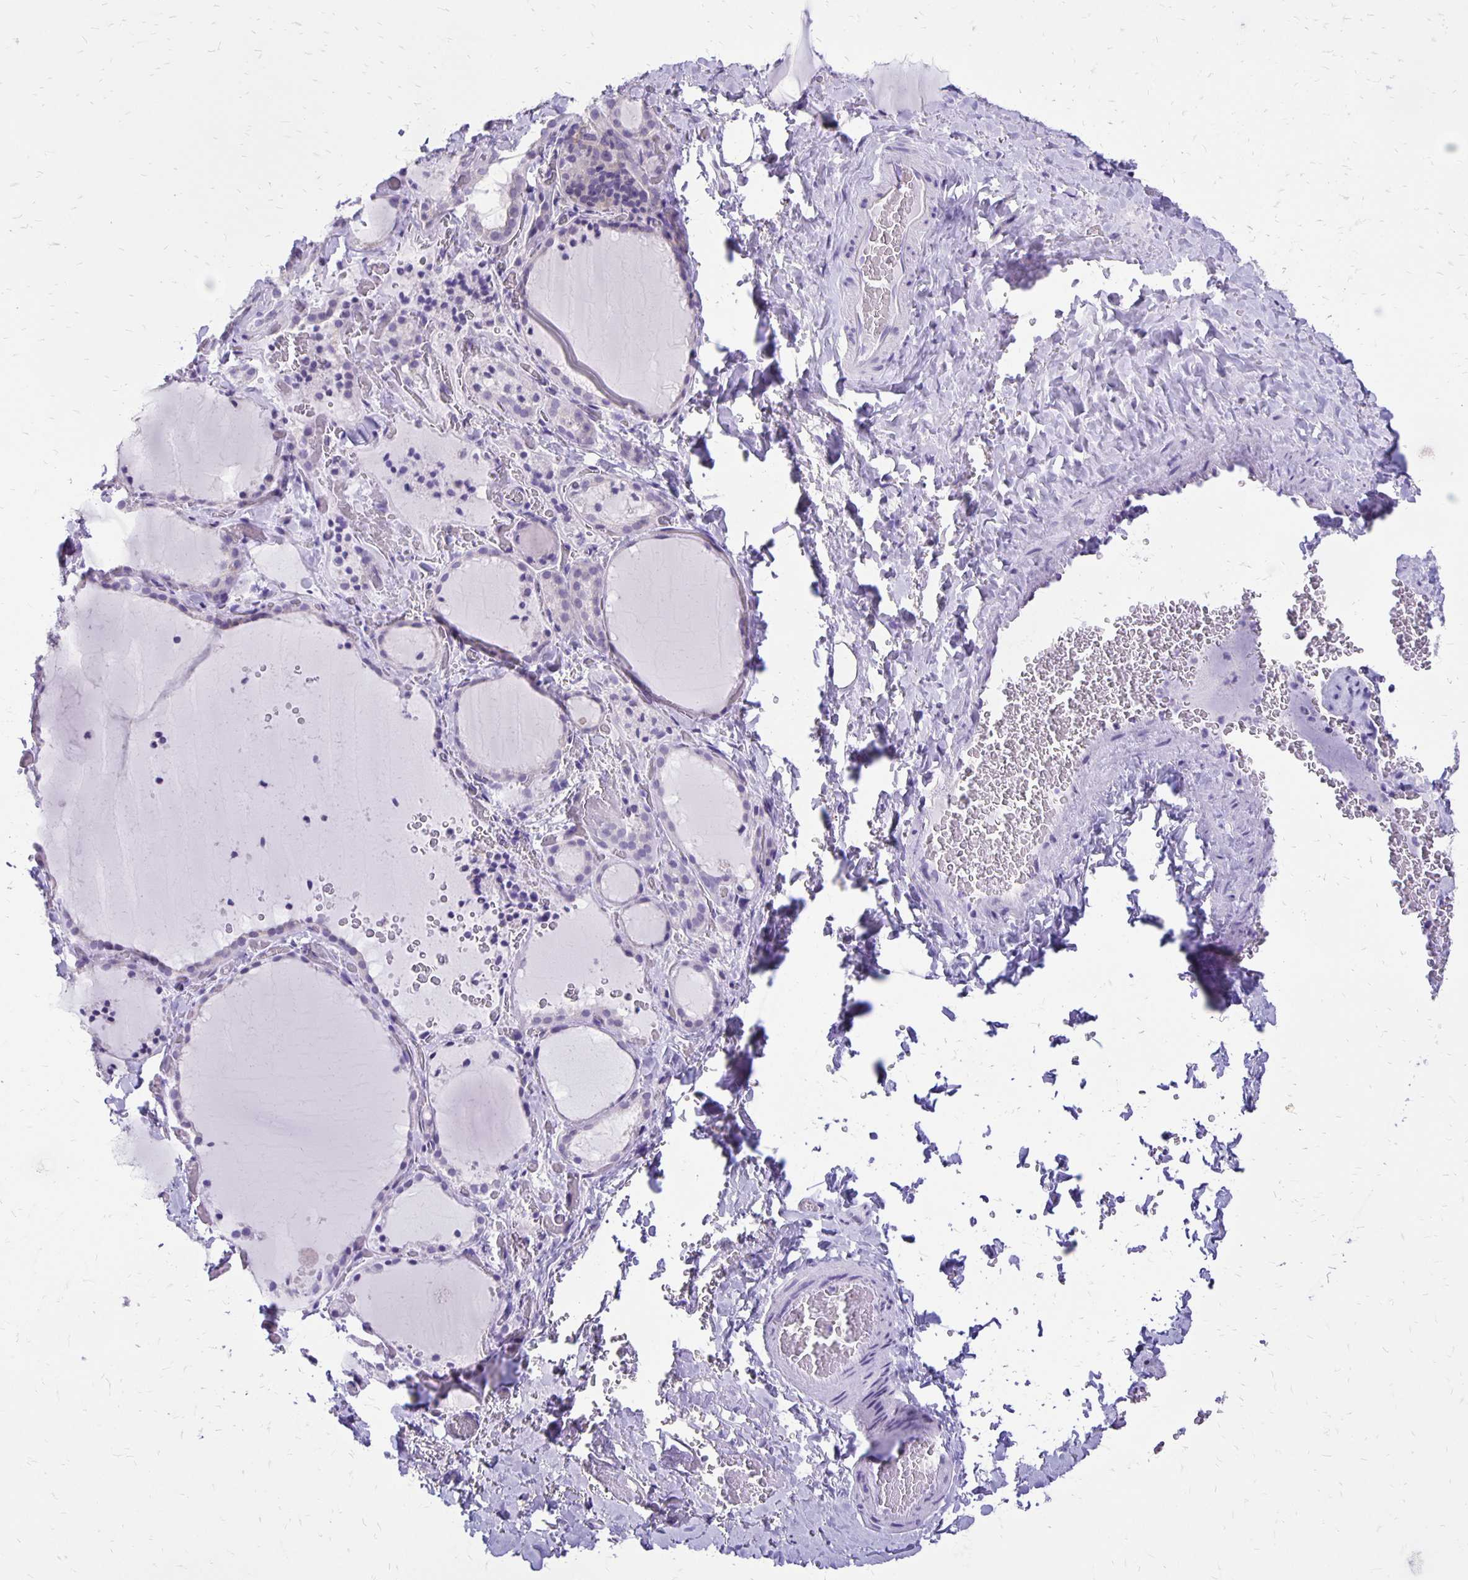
{"staining": {"intensity": "negative", "quantity": "none", "location": "none"}, "tissue": "thyroid gland", "cell_type": "Glandular cells", "image_type": "normal", "snomed": [{"axis": "morphology", "description": "Normal tissue, NOS"}, {"axis": "topography", "description": "Thyroid gland"}], "caption": "Immunohistochemical staining of benign thyroid gland displays no significant positivity in glandular cells. Nuclei are stained in blue.", "gene": "ANKRD45", "patient": {"sex": "female", "age": 22}}